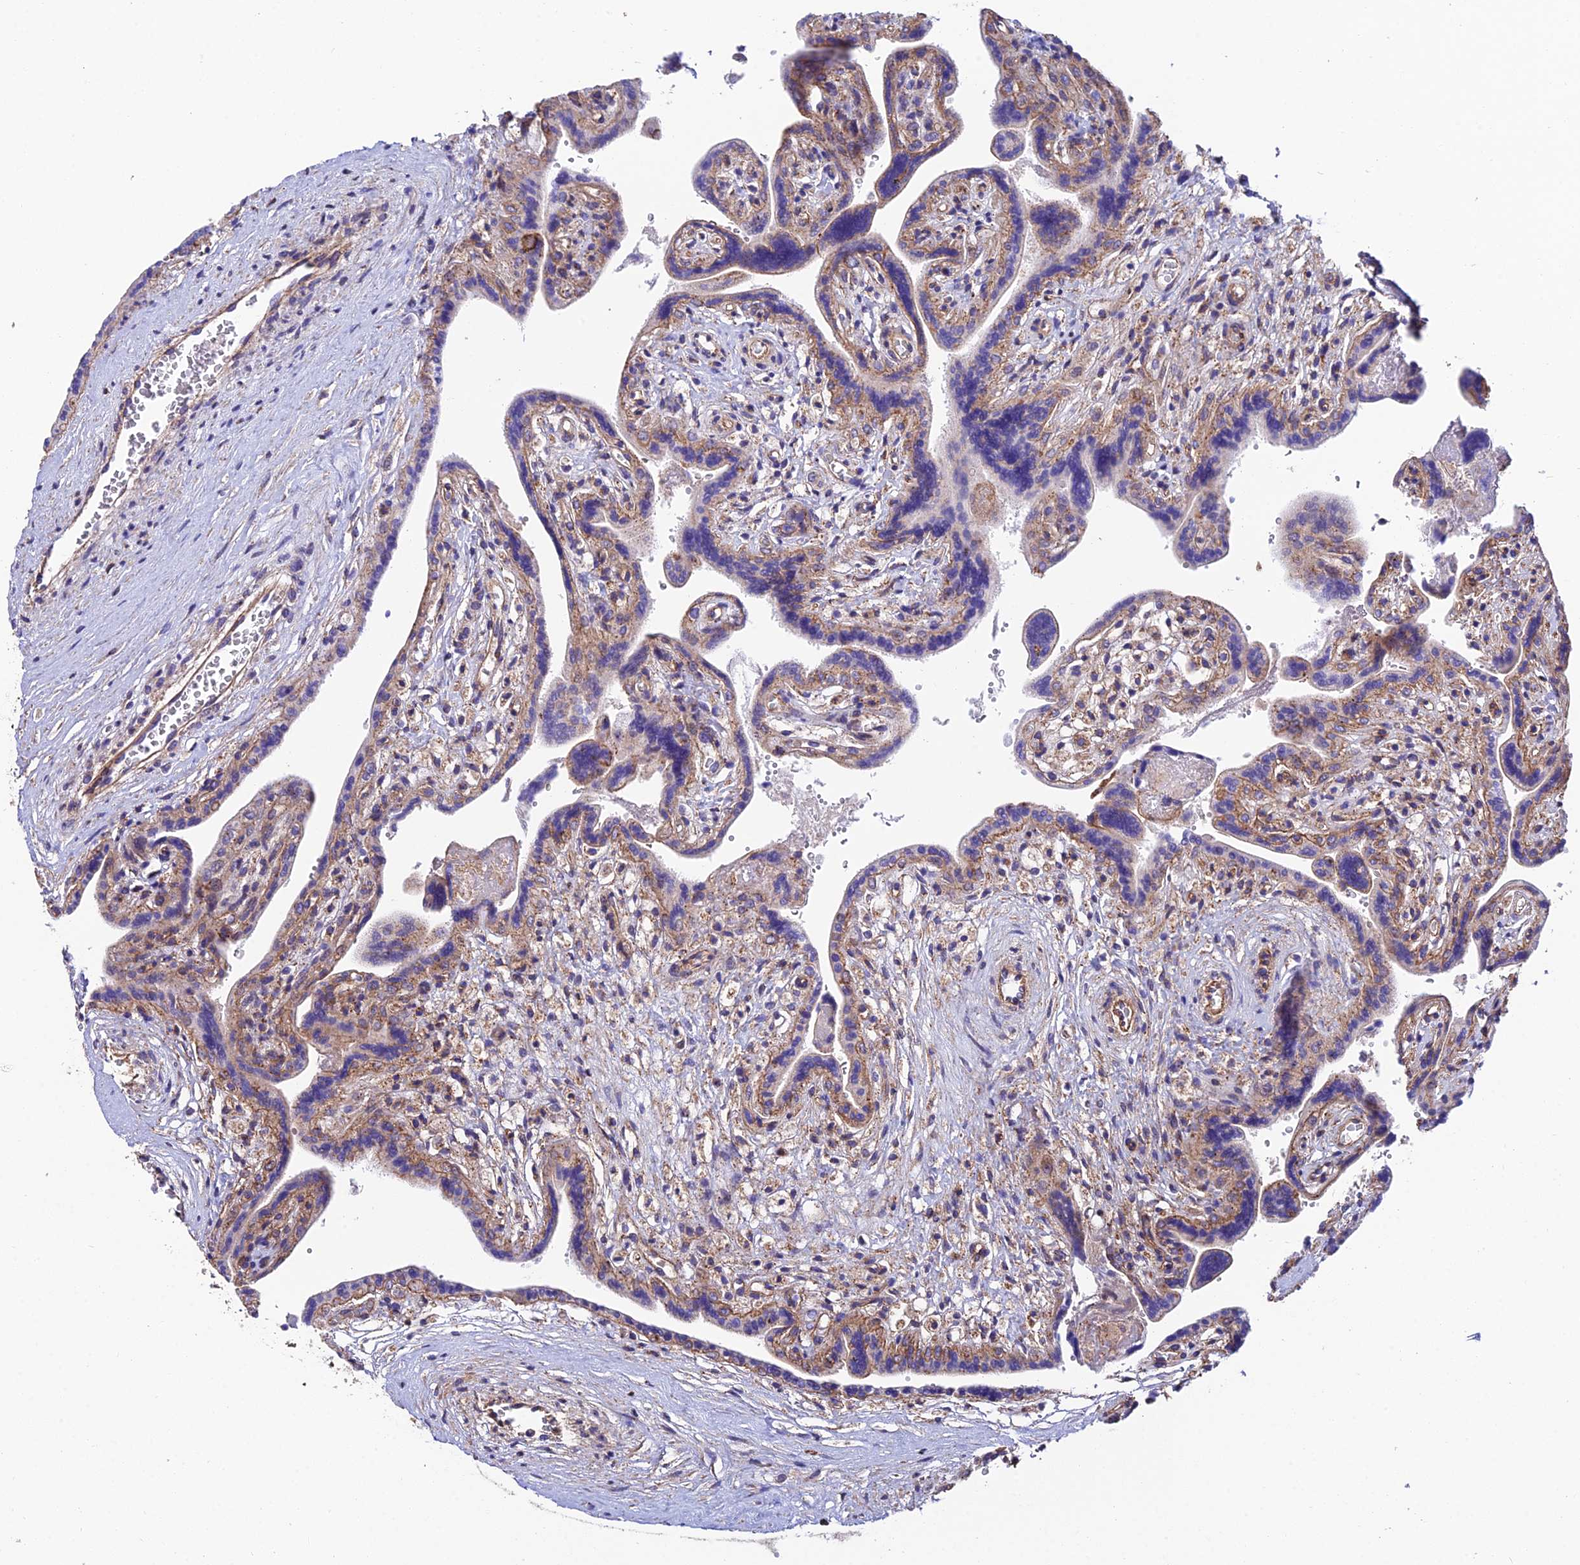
{"staining": {"intensity": "strong", "quantity": "25%-75%", "location": "cytoplasmic/membranous"}, "tissue": "placenta", "cell_type": "Trophoblastic cells", "image_type": "normal", "snomed": [{"axis": "morphology", "description": "Normal tissue, NOS"}, {"axis": "topography", "description": "Placenta"}], "caption": "A brown stain shows strong cytoplasmic/membranous staining of a protein in trophoblastic cells of benign placenta. The staining is performed using DAB brown chromogen to label protein expression. The nuclei are counter-stained blue using hematoxylin.", "gene": "QRFP", "patient": {"sex": "female", "age": 37}}